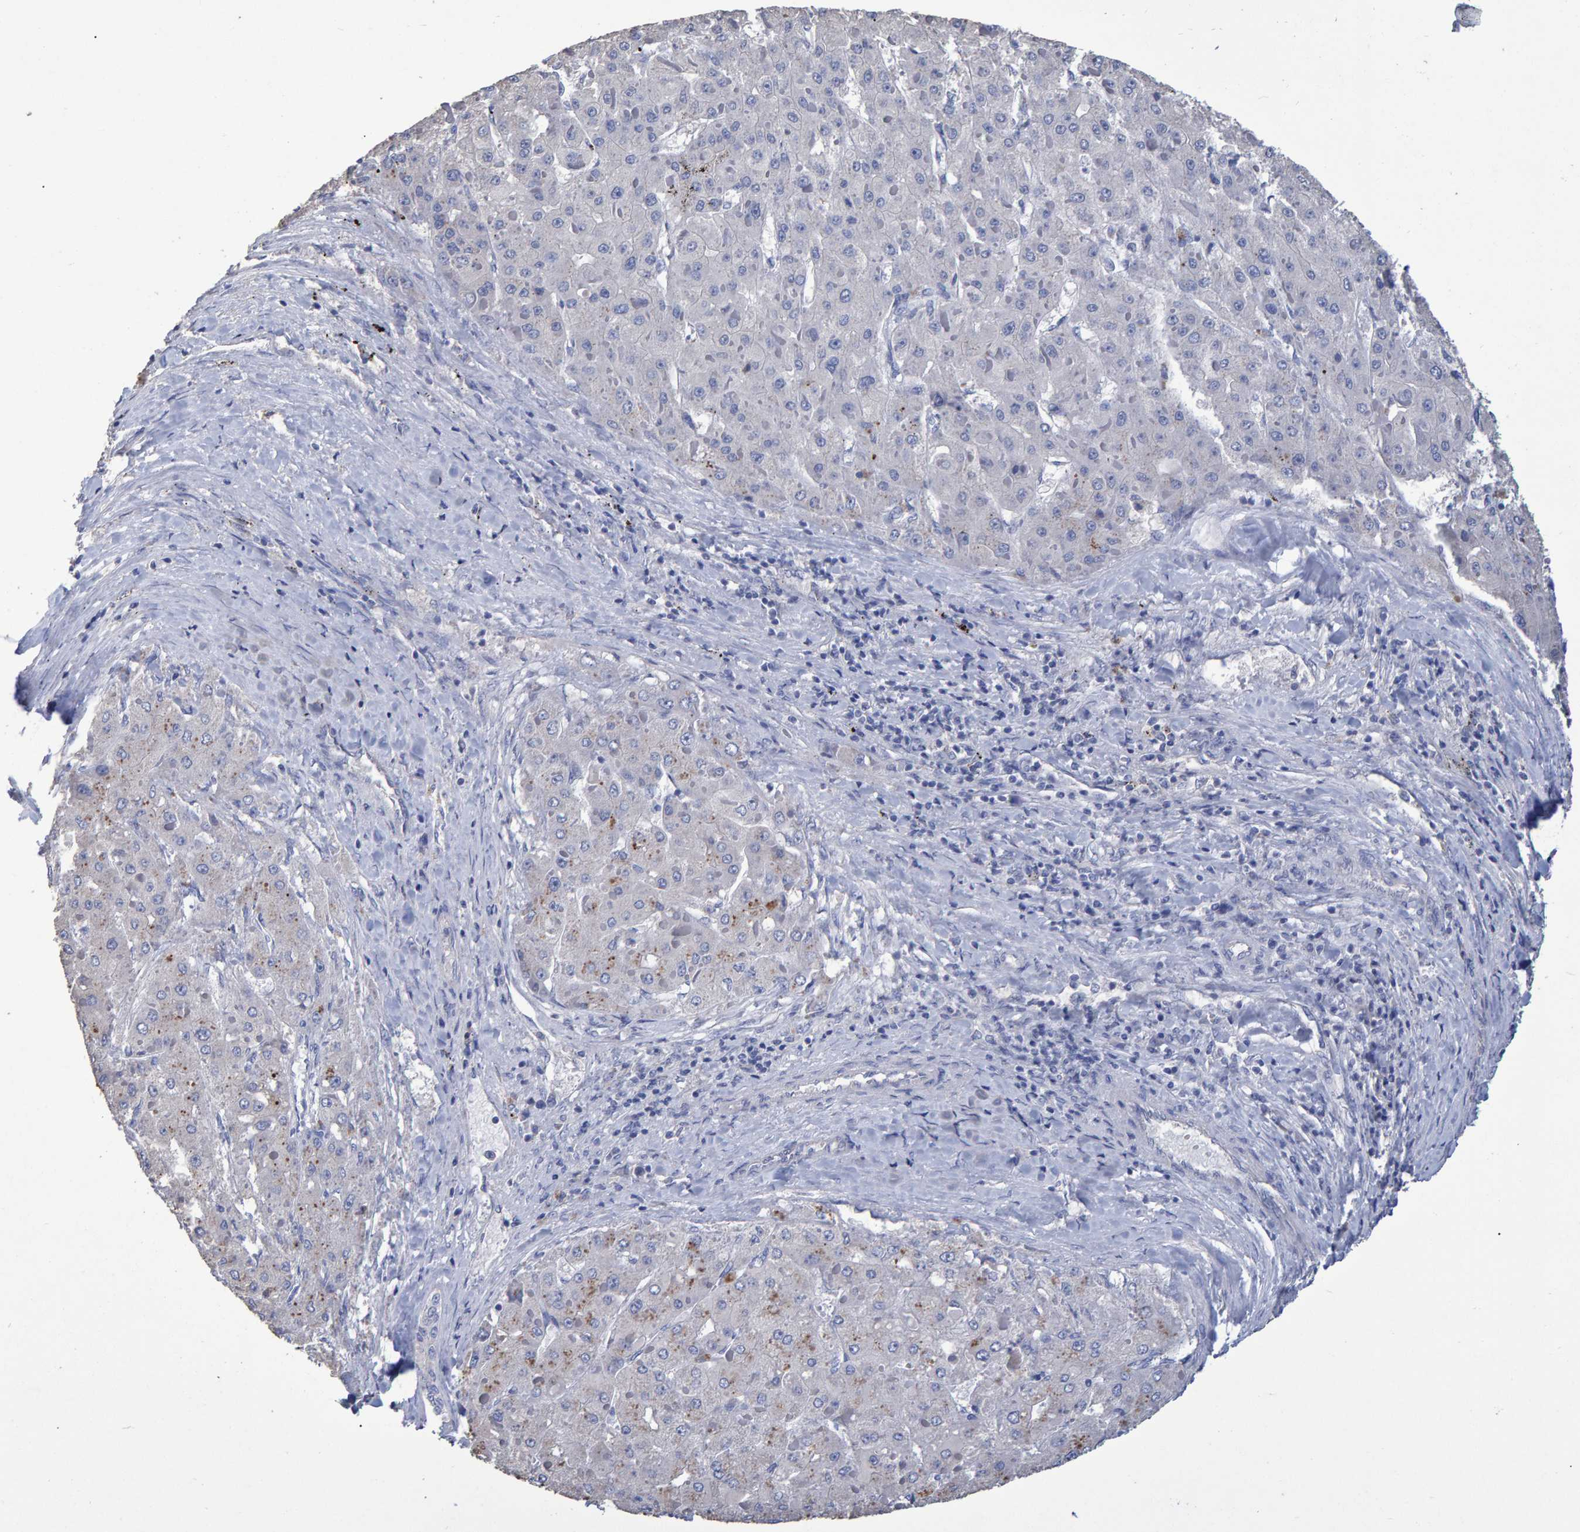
{"staining": {"intensity": "negative", "quantity": "none", "location": "none"}, "tissue": "liver cancer", "cell_type": "Tumor cells", "image_type": "cancer", "snomed": [{"axis": "morphology", "description": "Carcinoma, Hepatocellular, NOS"}, {"axis": "topography", "description": "Liver"}], "caption": "High power microscopy micrograph of an IHC micrograph of hepatocellular carcinoma (liver), revealing no significant staining in tumor cells.", "gene": "HEMGN", "patient": {"sex": "female", "age": 73}}